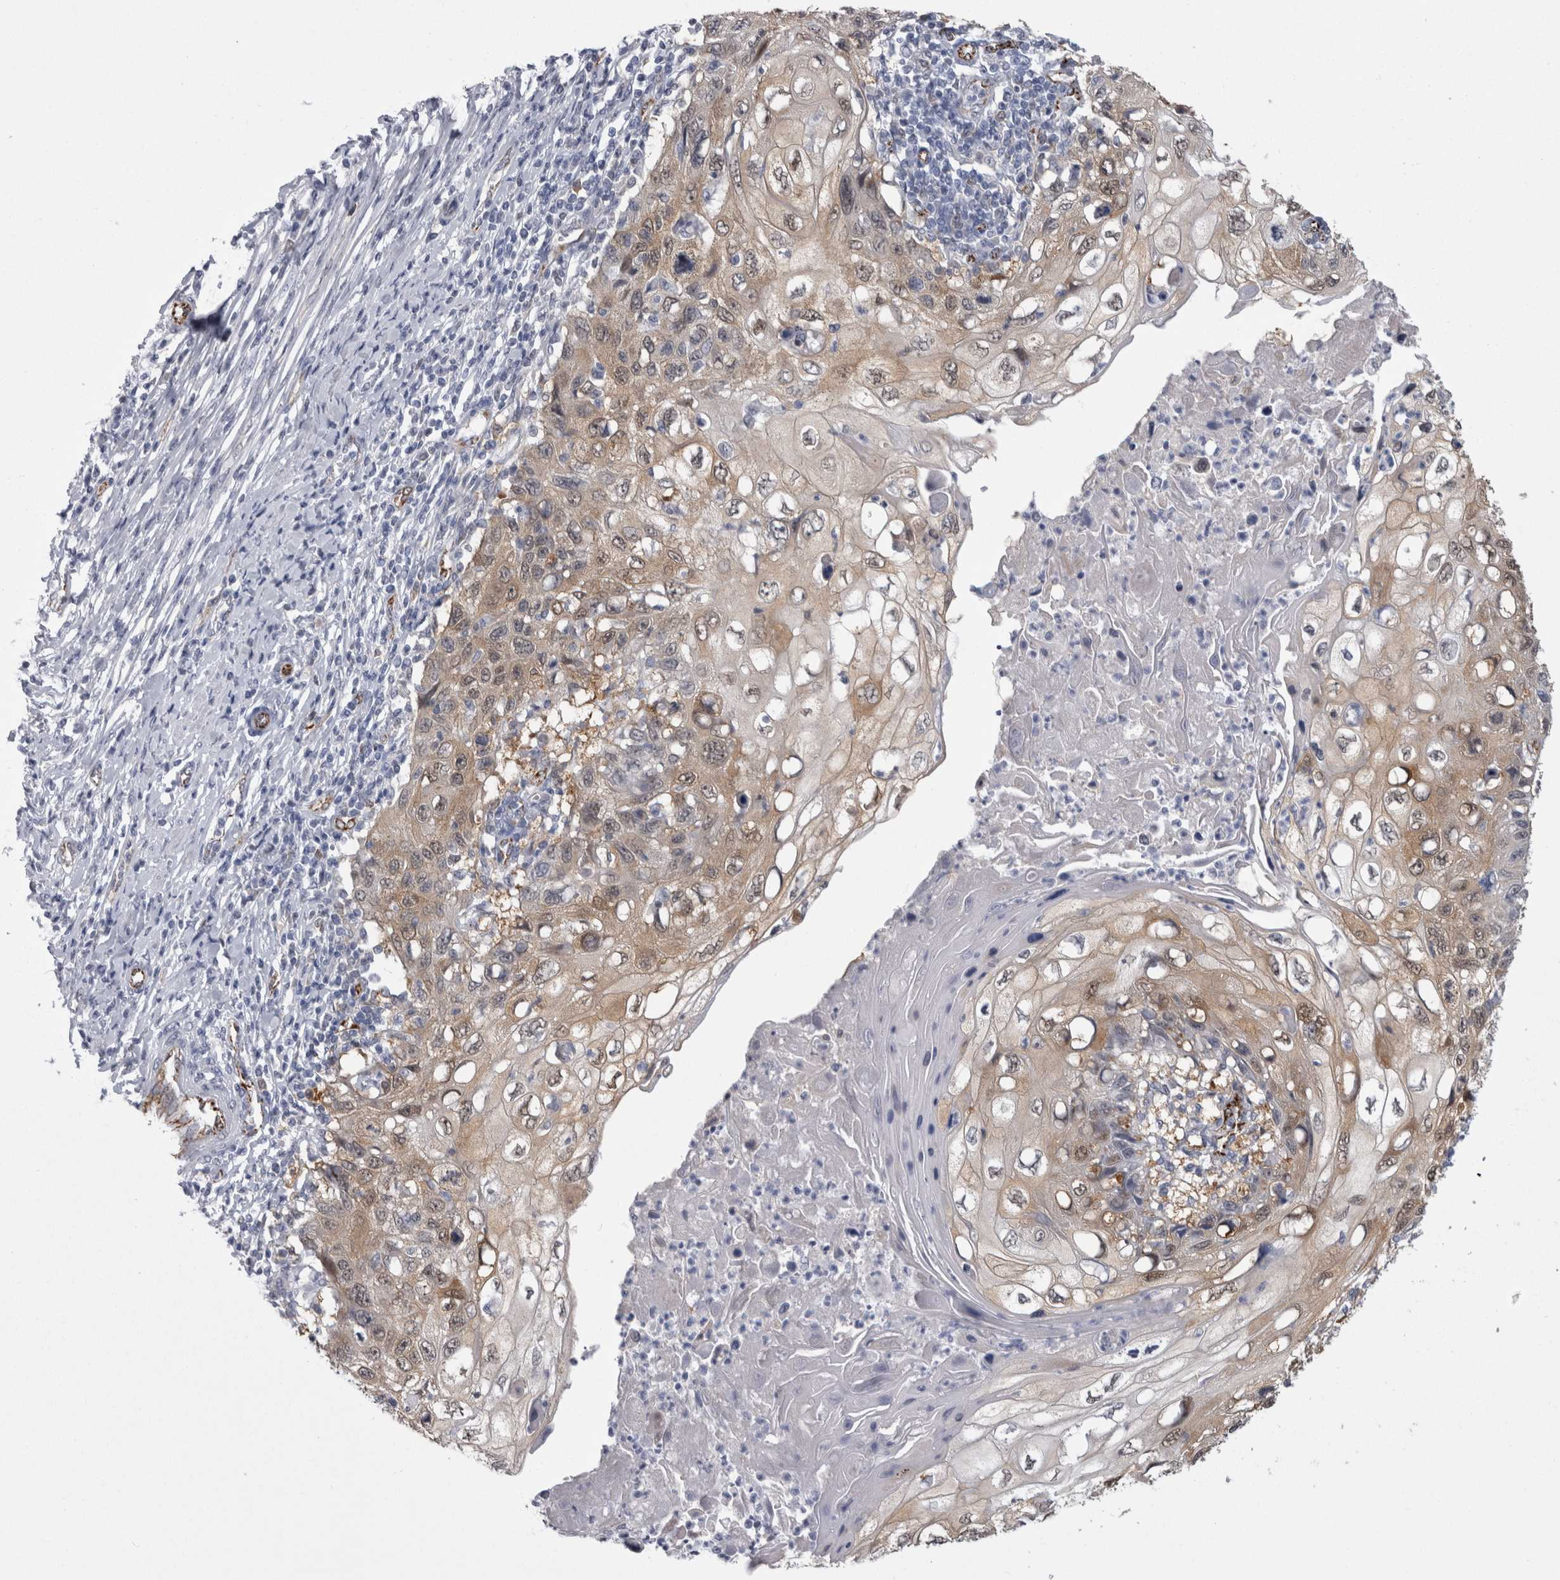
{"staining": {"intensity": "weak", "quantity": ">75%", "location": "cytoplasmic/membranous"}, "tissue": "cervical cancer", "cell_type": "Tumor cells", "image_type": "cancer", "snomed": [{"axis": "morphology", "description": "Squamous cell carcinoma, NOS"}, {"axis": "topography", "description": "Cervix"}], "caption": "Protein expression analysis of human cervical squamous cell carcinoma reveals weak cytoplasmic/membranous positivity in approximately >75% of tumor cells.", "gene": "ACOT7", "patient": {"sex": "female", "age": 70}}